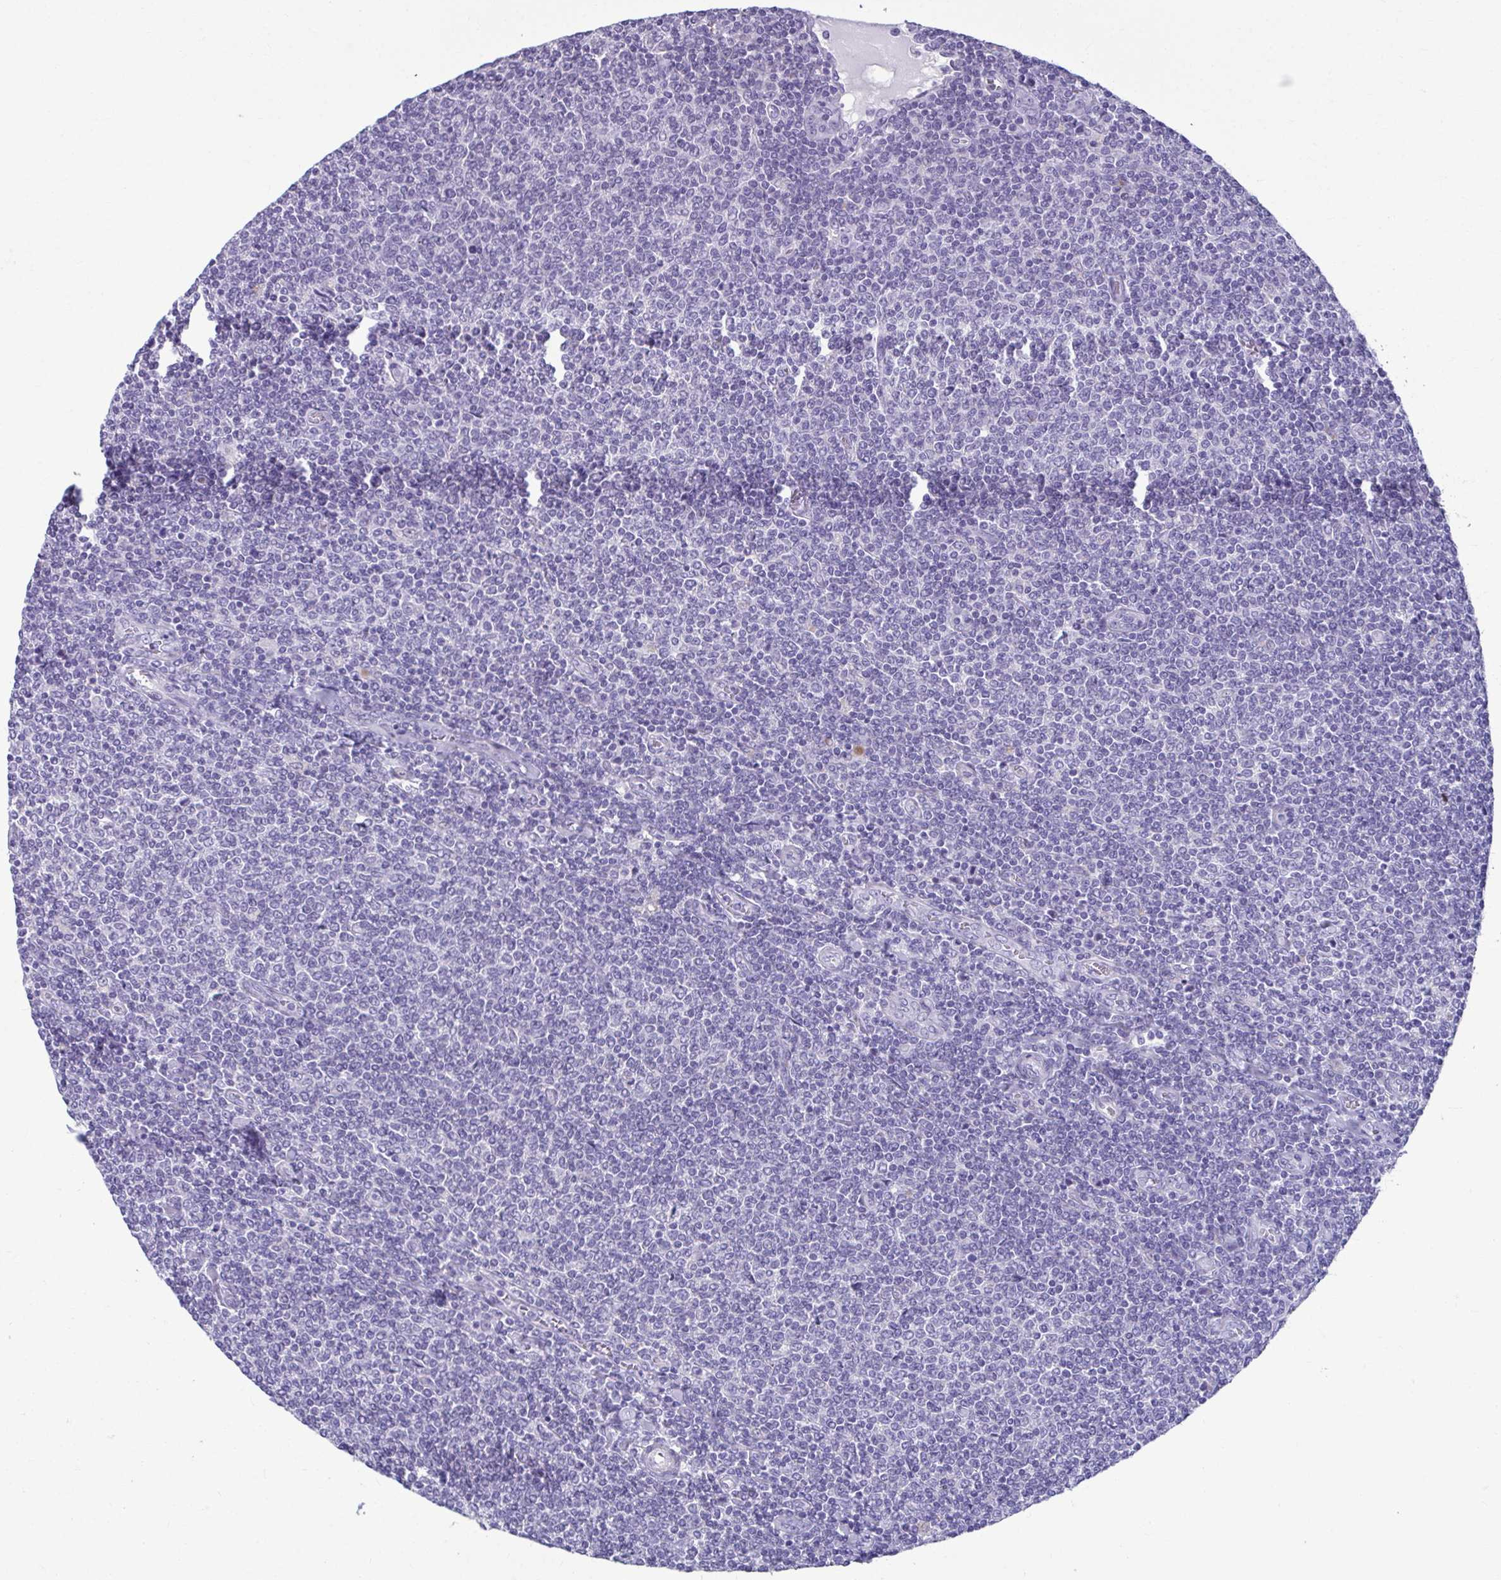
{"staining": {"intensity": "negative", "quantity": "none", "location": "none"}, "tissue": "lymphoma", "cell_type": "Tumor cells", "image_type": "cancer", "snomed": [{"axis": "morphology", "description": "Malignant lymphoma, non-Hodgkin's type, Low grade"}, {"axis": "topography", "description": "Lymph node"}], "caption": "High magnification brightfield microscopy of lymphoma stained with DAB (3,3'-diaminobenzidine) (brown) and counterstained with hematoxylin (blue): tumor cells show no significant positivity.", "gene": "SERPINI1", "patient": {"sex": "male", "age": 52}}